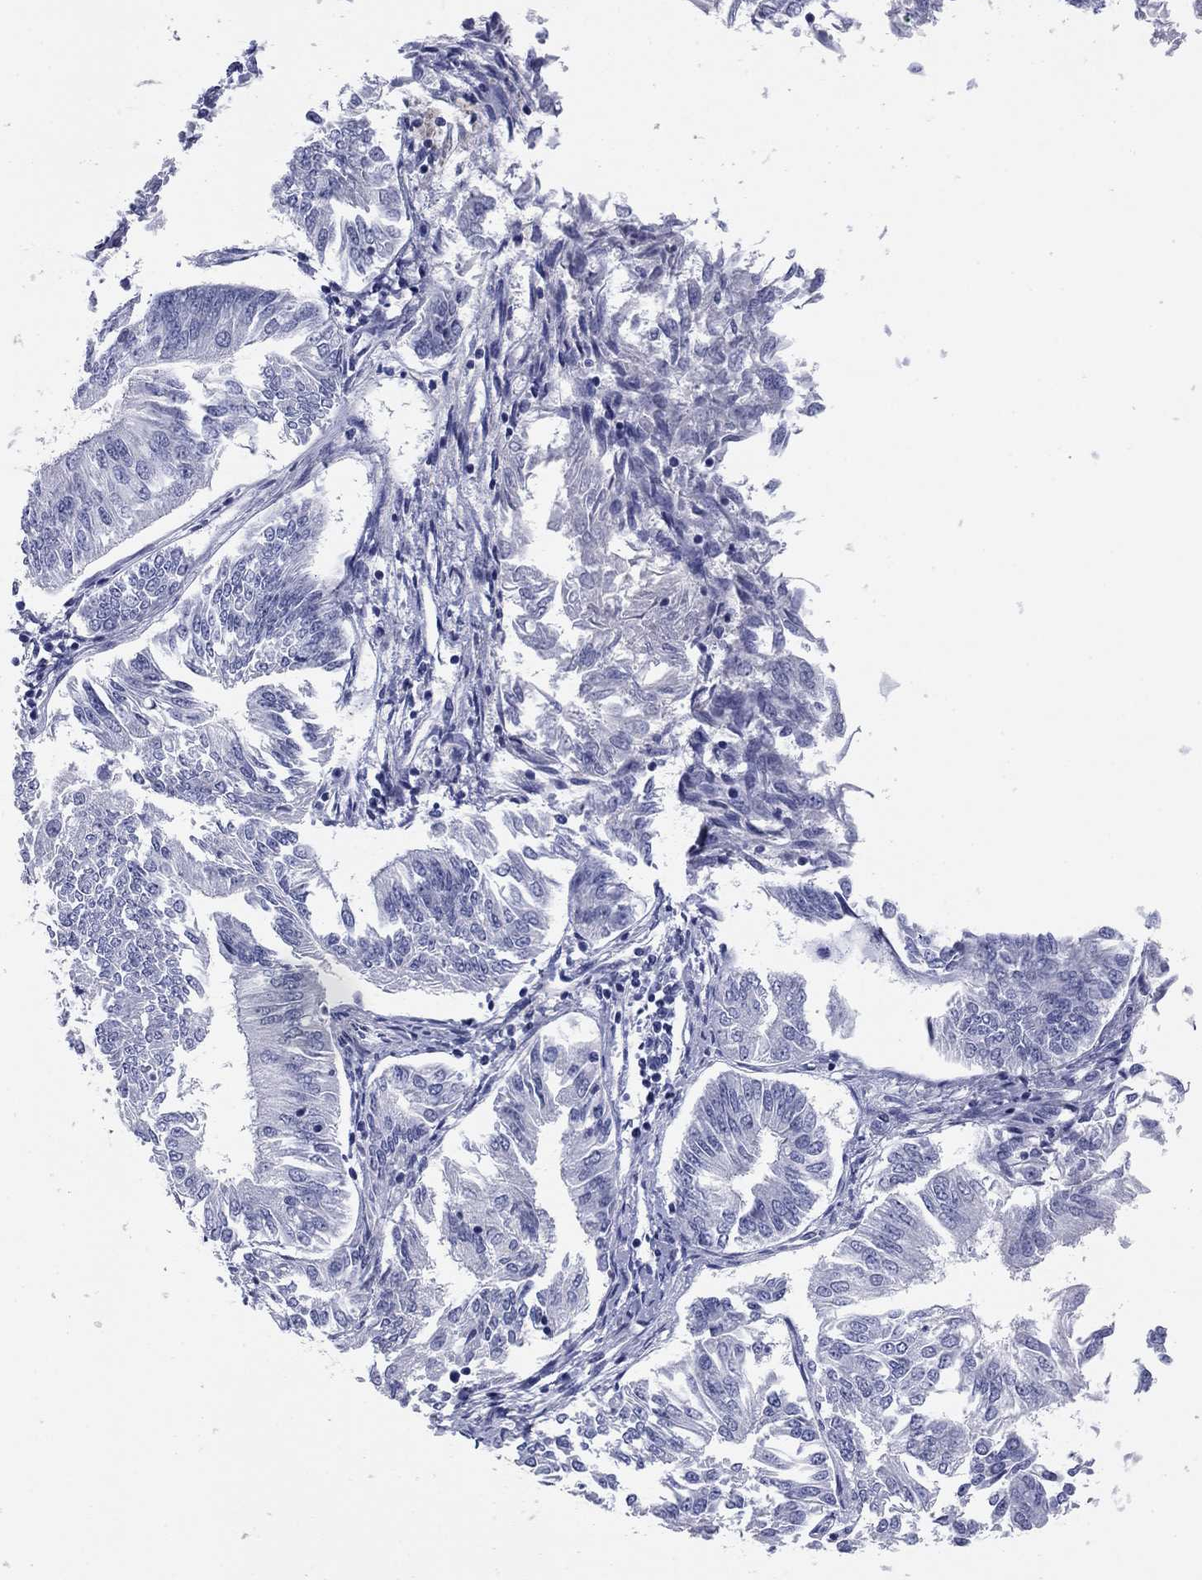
{"staining": {"intensity": "negative", "quantity": "none", "location": "none"}, "tissue": "endometrial cancer", "cell_type": "Tumor cells", "image_type": "cancer", "snomed": [{"axis": "morphology", "description": "Adenocarcinoma, NOS"}, {"axis": "topography", "description": "Endometrium"}], "caption": "DAB (3,3'-diaminobenzidine) immunohistochemical staining of adenocarcinoma (endometrial) exhibits no significant expression in tumor cells. The staining is performed using DAB brown chromogen with nuclei counter-stained in using hematoxylin.", "gene": "KCNH1", "patient": {"sex": "female", "age": 58}}